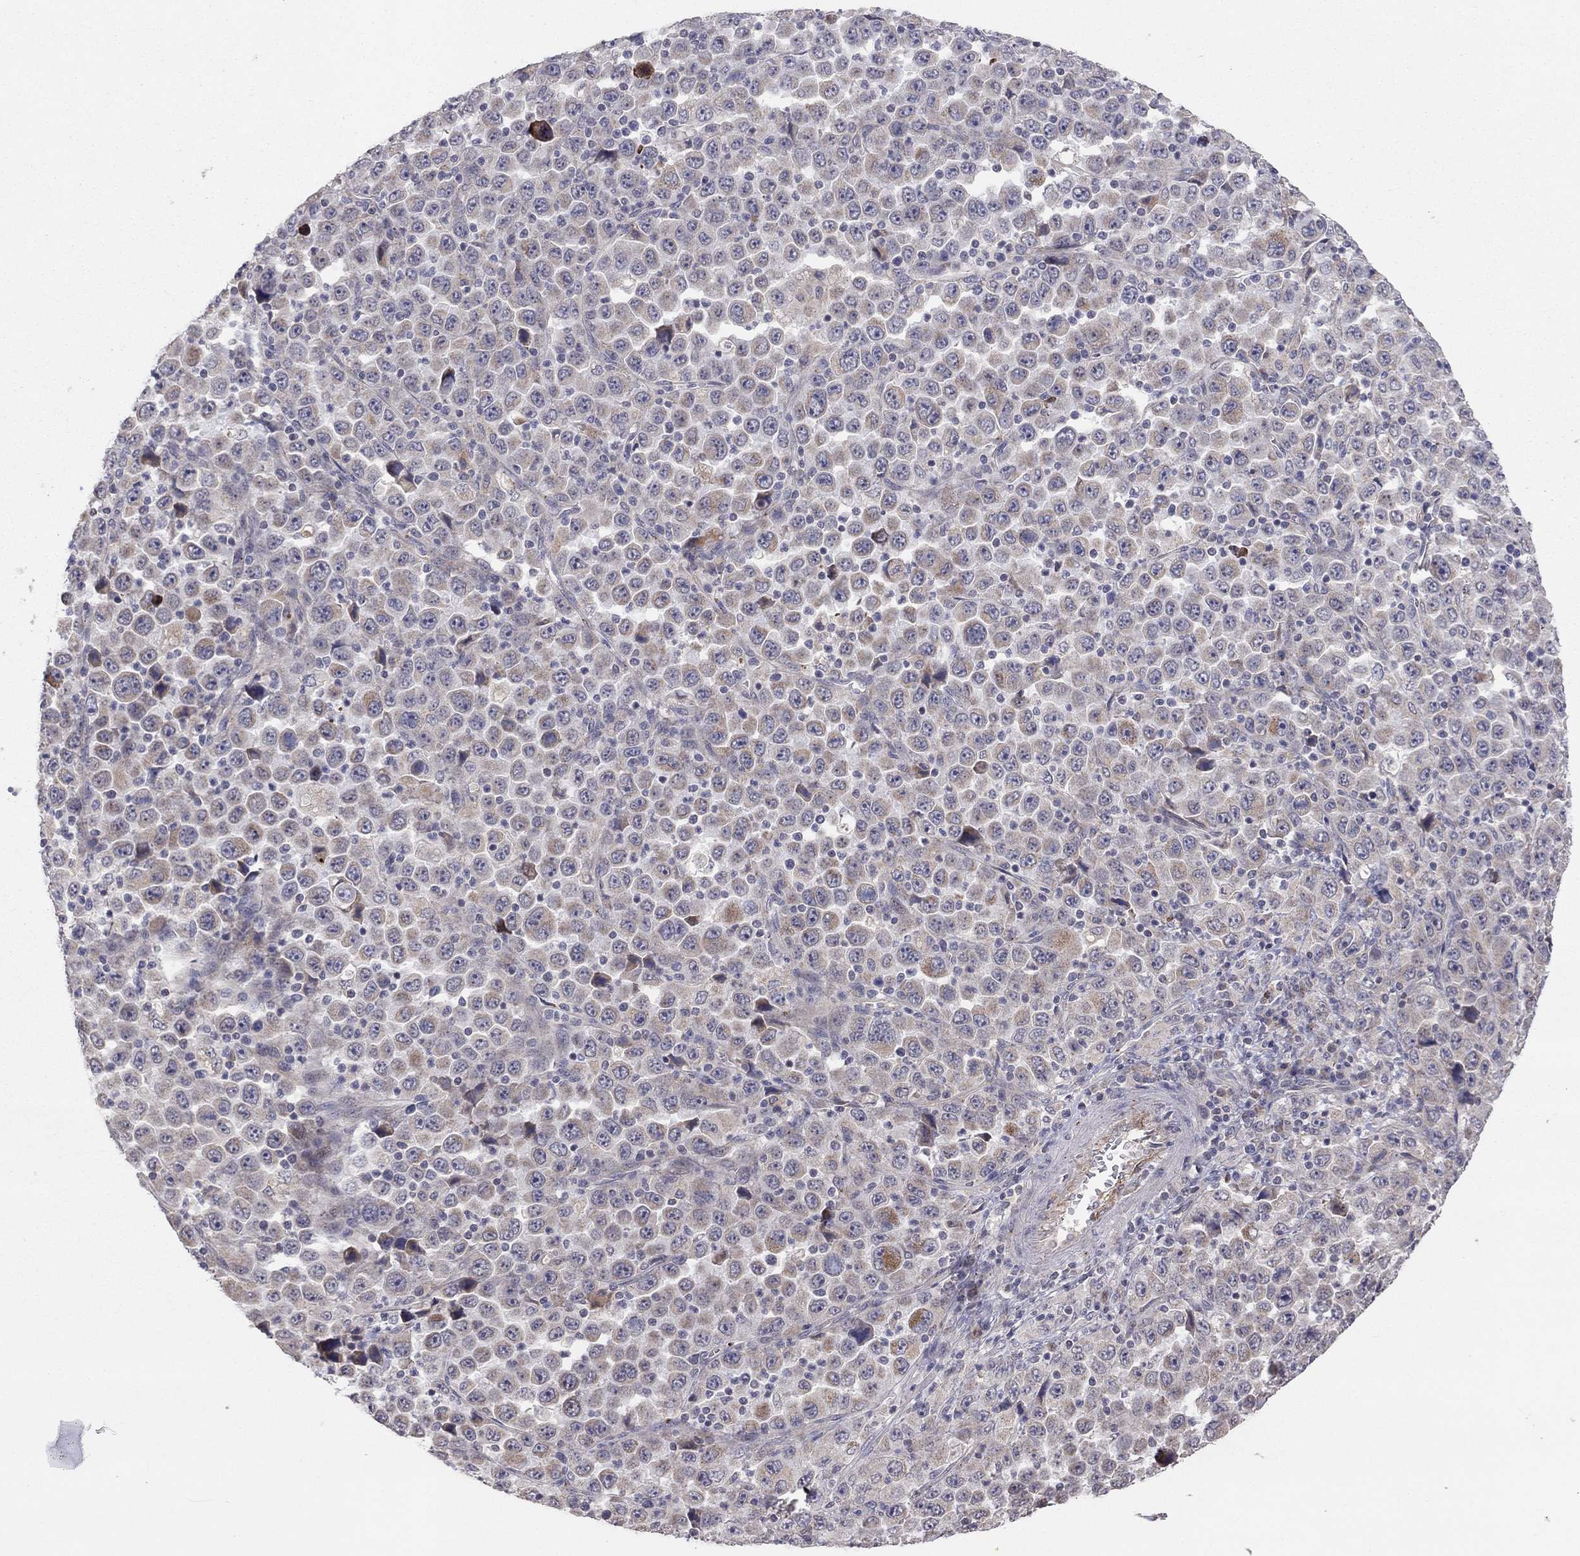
{"staining": {"intensity": "weak", "quantity": "25%-75%", "location": "cytoplasmic/membranous"}, "tissue": "stomach cancer", "cell_type": "Tumor cells", "image_type": "cancer", "snomed": [{"axis": "morphology", "description": "Normal tissue, NOS"}, {"axis": "morphology", "description": "Adenocarcinoma, NOS"}, {"axis": "topography", "description": "Stomach, upper"}, {"axis": "topography", "description": "Stomach"}], "caption": "Protein analysis of stomach cancer tissue displays weak cytoplasmic/membranous expression in approximately 25%-75% of tumor cells.", "gene": "CRACDL", "patient": {"sex": "male", "age": 59}}